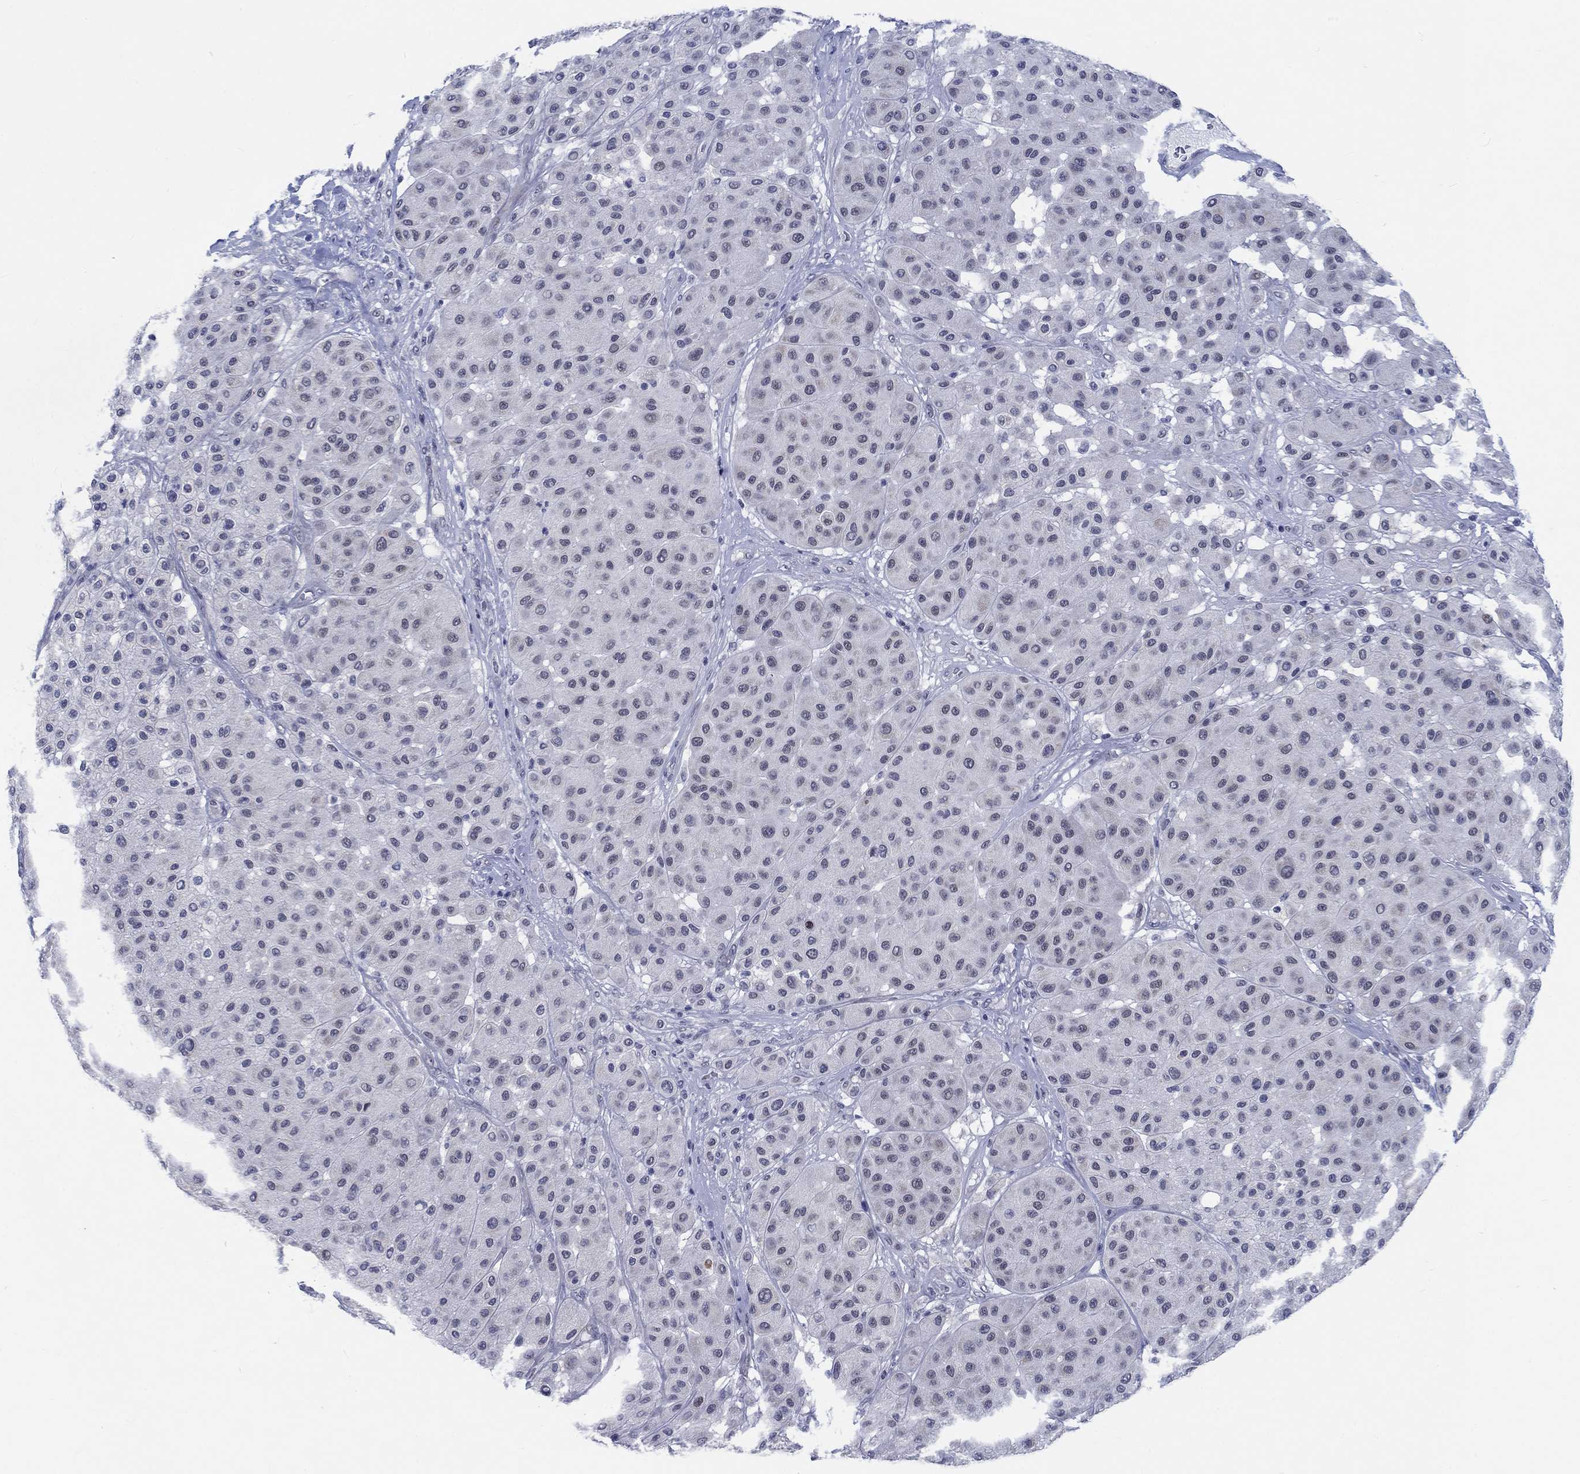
{"staining": {"intensity": "negative", "quantity": "none", "location": "none"}, "tissue": "melanoma", "cell_type": "Tumor cells", "image_type": "cancer", "snomed": [{"axis": "morphology", "description": "Malignant melanoma, Metastatic site"}, {"axis": "topography", "description": "Smooth muscle"}], "caption": "DAB (3,3'-diaminobenzidine) immunohistochemical staining of melanoma shows no significant staining in tumor cells.", "gene": "NEU3", "patient": {"sex": "male", "age": 41}}